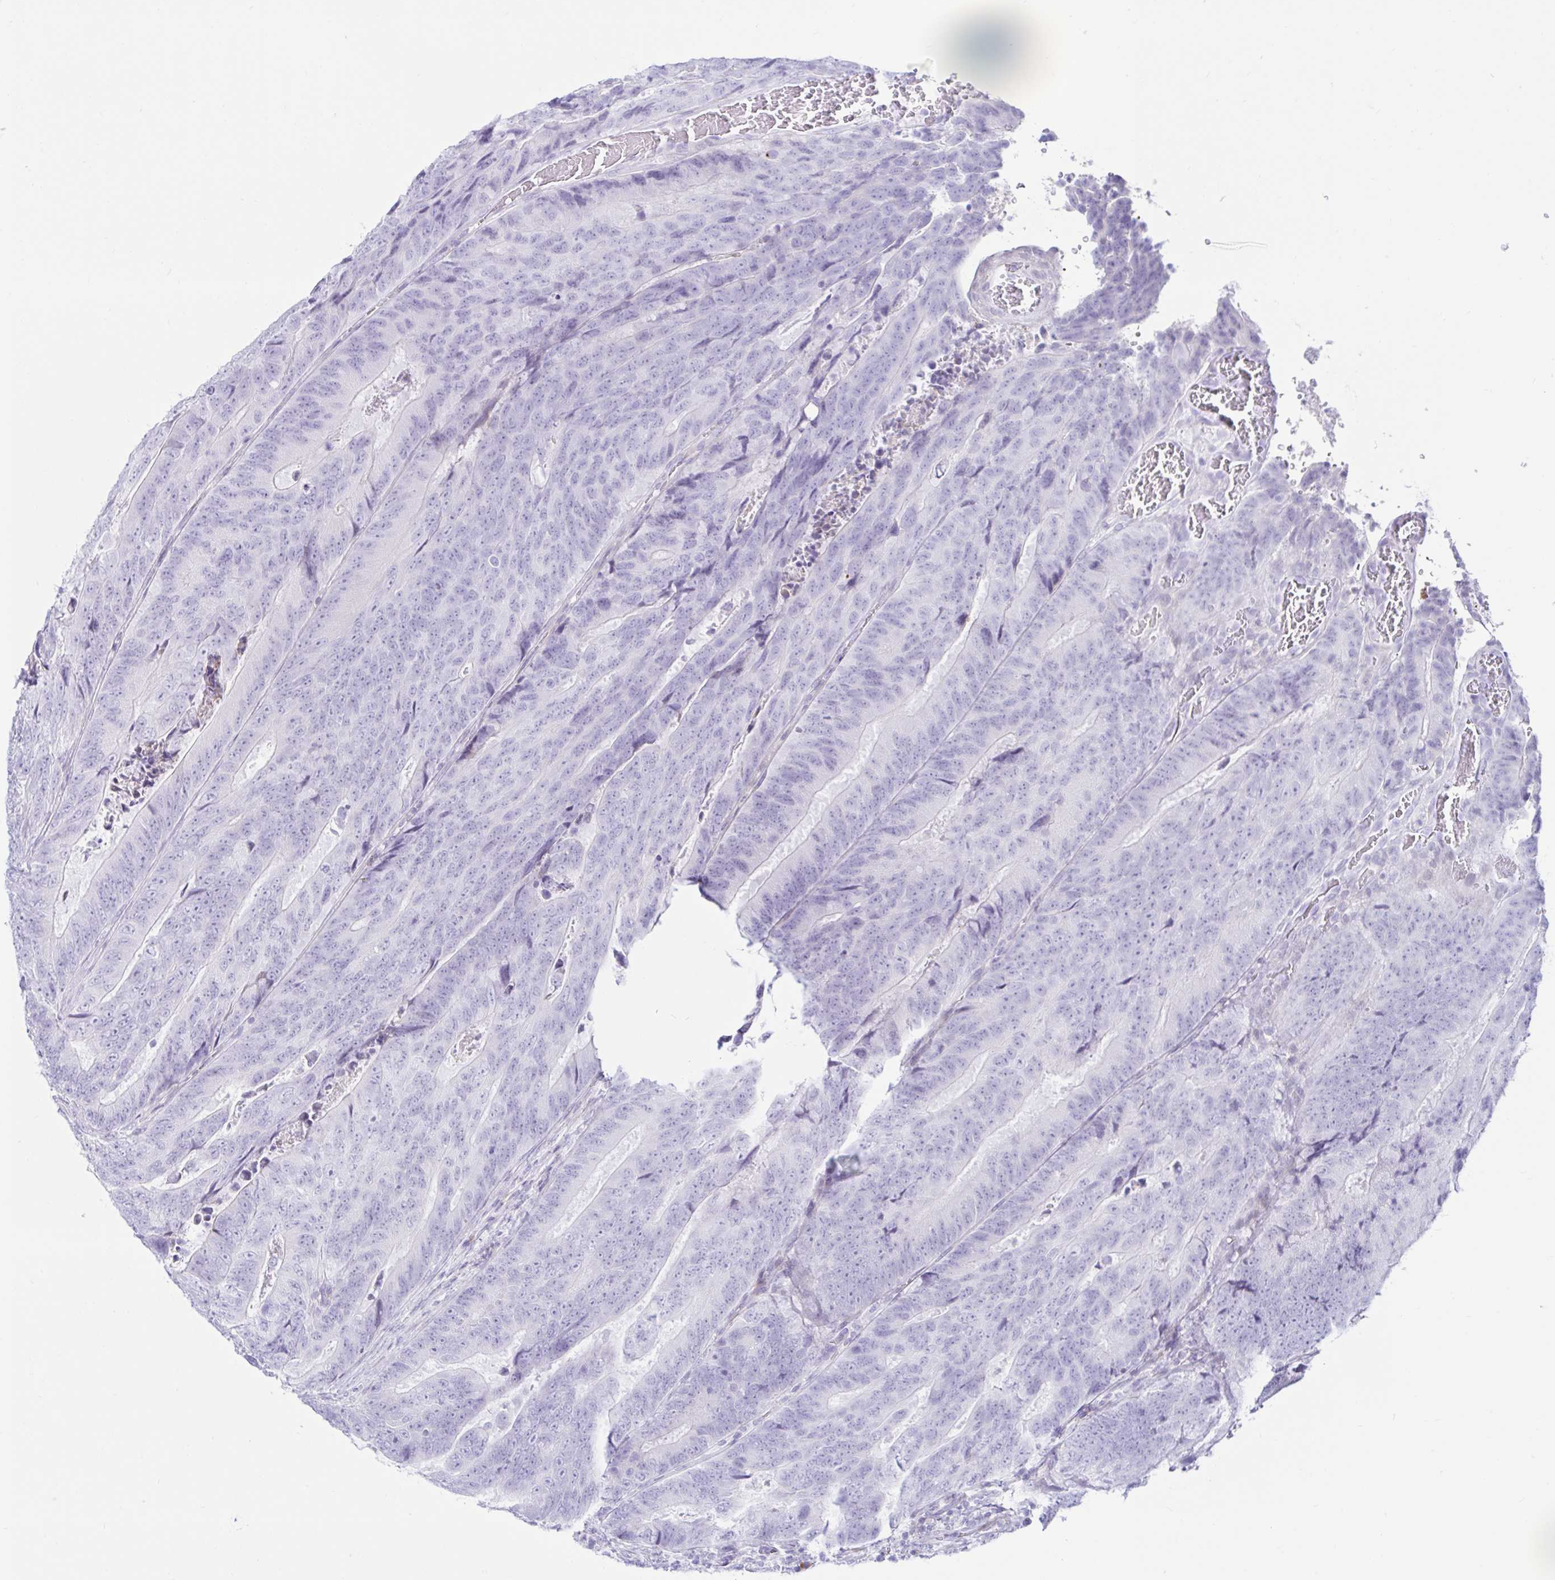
{"staining": {"intensity": "negative", "quantity": "none", "location": "none"}, "tissue": "colorectal cancer", "cell_type": "Tumor cells", "image_type": "cancer", "snomed": [{"axis": "morphology", "description": "Adenocarcinoma, NOS"}, {"axis": "topography", "description": "Colon"}], "caption": "High power microscopy micrograph of an immunohistochemistry (IHC) photomicrograph of adenocarcinoma (colorectal), revealing no significant staining in tumor cells.", "gene": "BEST1", "patient": {"sex": "female", "age": 48}}